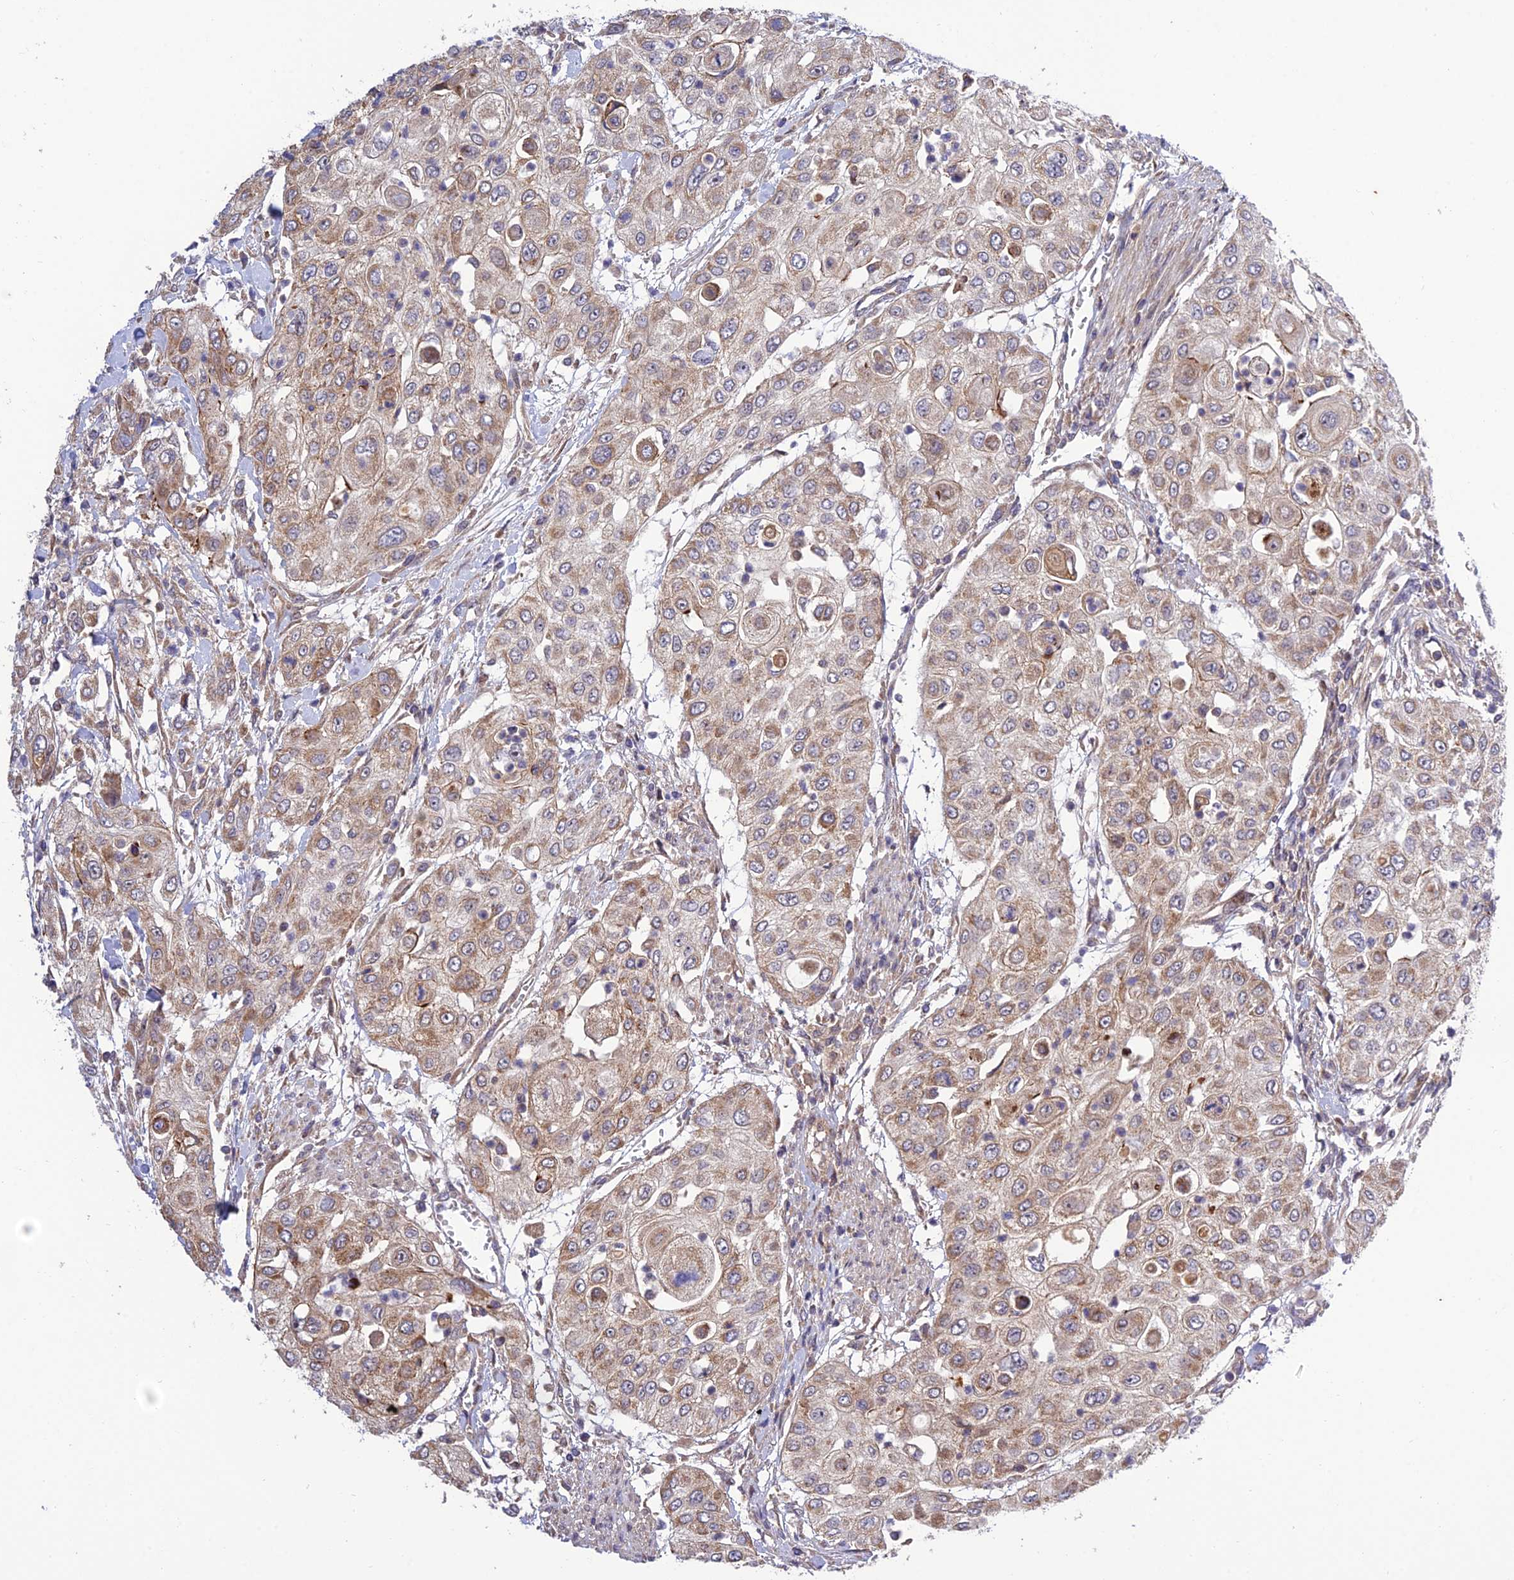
{"staining": {"intensity": "moderate", "quantity": ">75%", "location": "cytoplasmic/membranous"}, "tissue": "urothelial cancer", "cell_type": "Tumor cells", "image_type": "cancer", "snomed": [{"axis": "morphology", "description": "Urothelial carcinoma, High grade"}, {"axis": "topography", "description": "Urinary bladder"}], "caption": "Tumor cells exhibit moderate cytoplasmic/membranous expression in about >75% of cells in urothelial carcinoma (high-grade).", "gene": "PLEKHG2", "patient": {"sex": "female", "age": 79}}